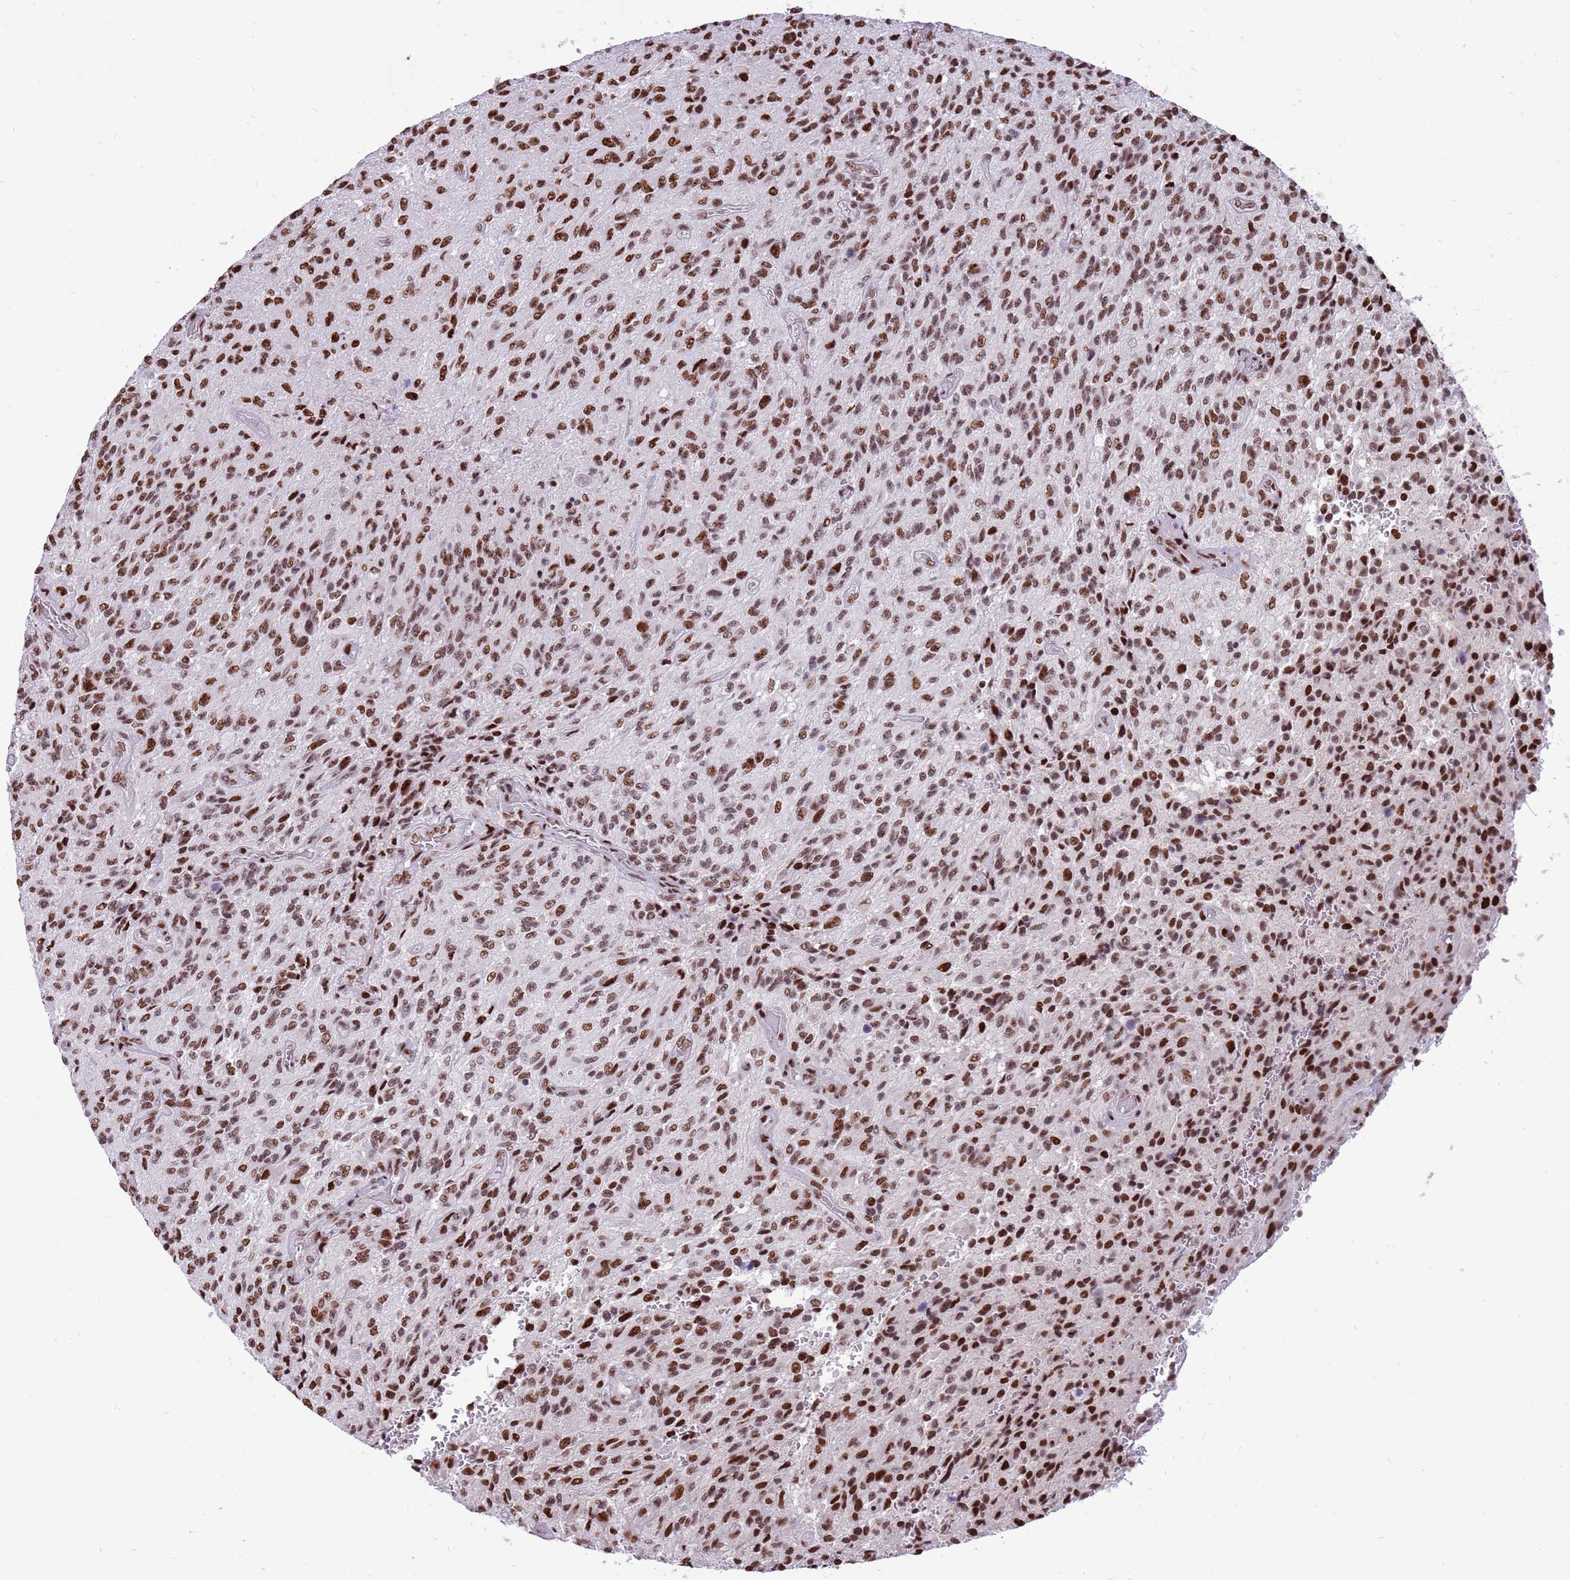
{"staining": {"intensity": "moderate", "quantity": ">75%", "location": "nuclear"}, "tissue": "glioma", "cell_type": "Tumor cells", "image_type": "cancer", "snomed": [{"axis": "morphology", "description": "Normal tissue, NOS"}, {"axis": "morphology", "description": "Glioma, malignant, High grade"}, {"axis": "topography", "description": "Cerebral cortex"}], "caption": "Tumor cells reveal medium levels of moderate nuclear expression in about >75% of cells in malignant glioma (high-grade).", "gene": "WASHC4", "patient": {"sex": "male", "age": 56}}